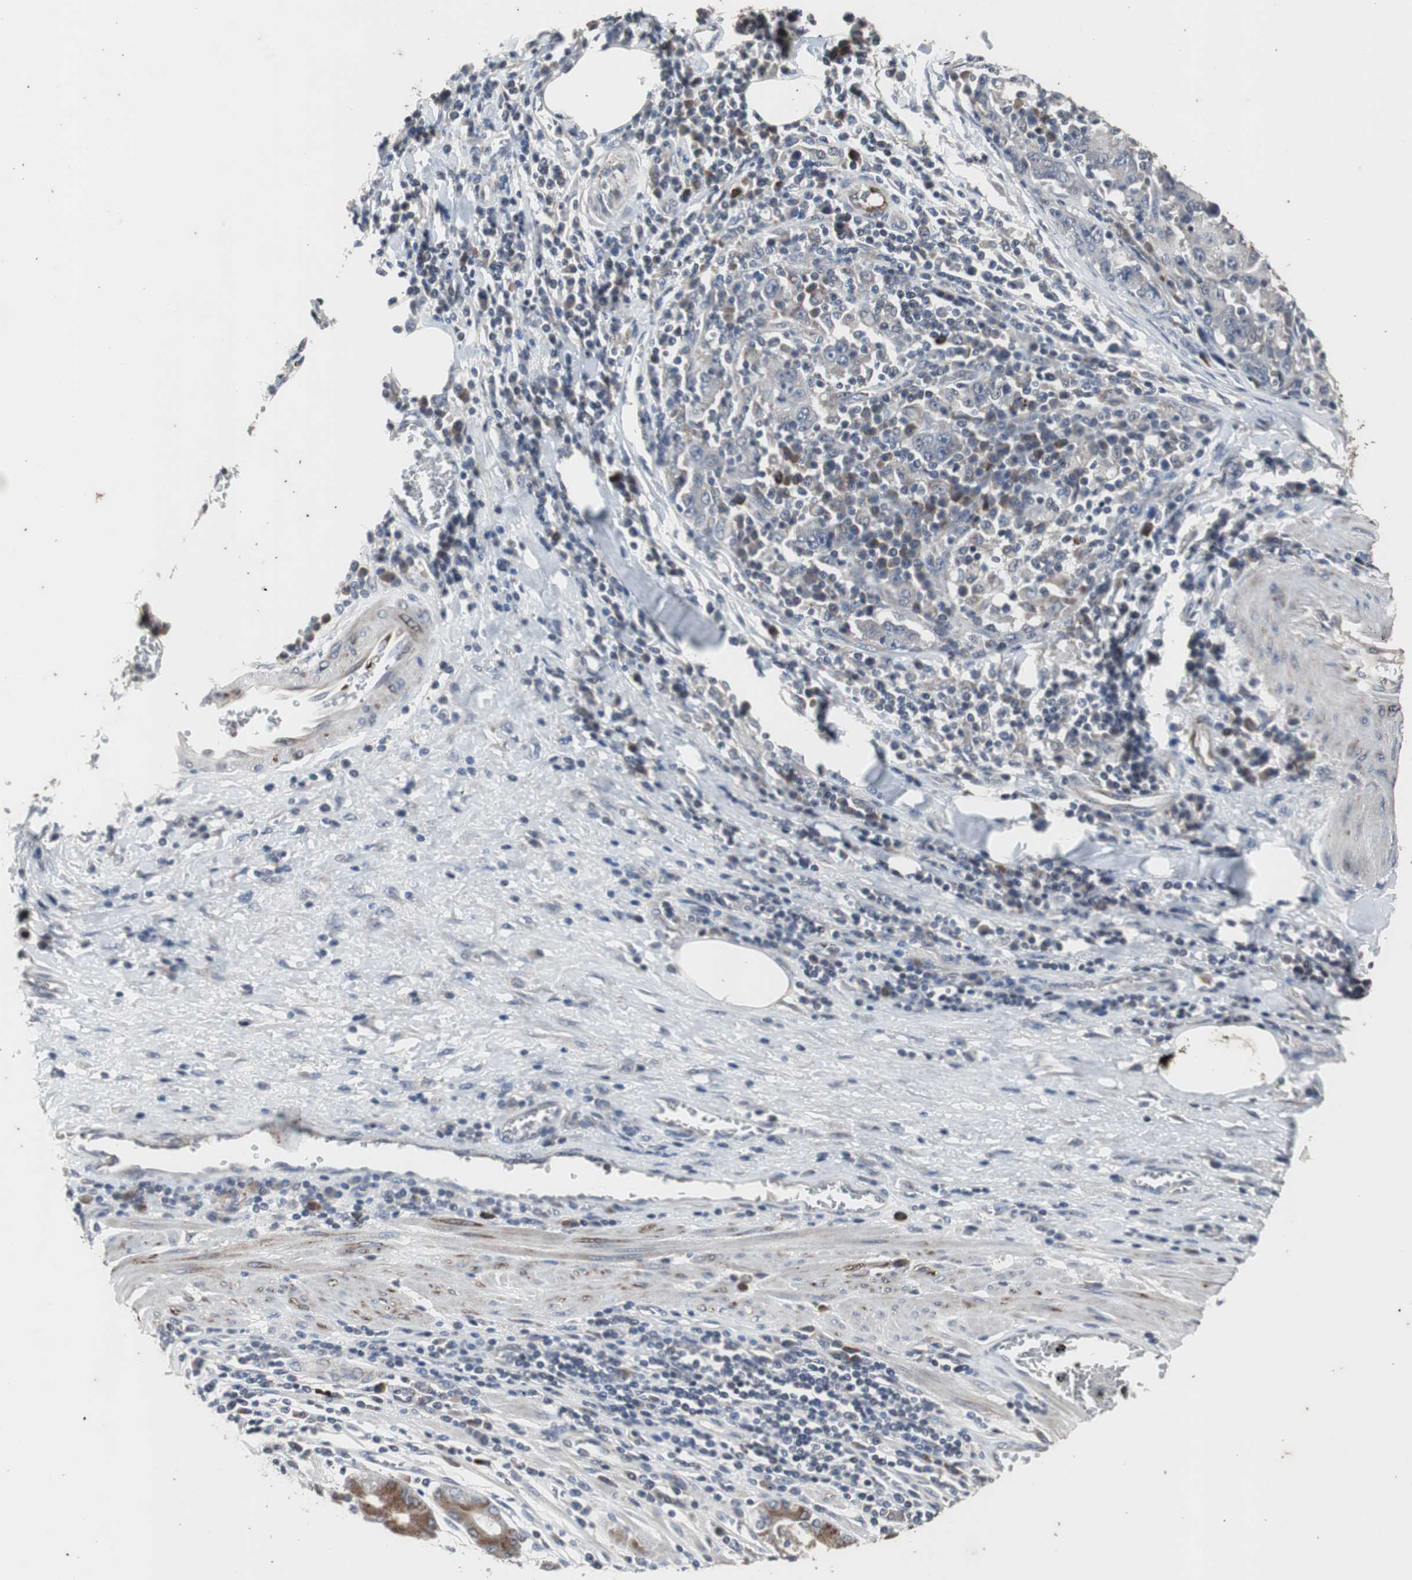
{"staining": {"intensity": "negative", "quantity": "none", "location": "none"}, "tissue": "stomach cancer", "cell_type": "Tumor cells", "image_type": "cancer", "snomed": [{"axis": "morphology", "description": "Normal tissue, NOS"}, {"axis": "morphology", "description": "Adenocarcinoma, NOS"}, {"axis": "topography", "description": "Stomach, upper"}, {"axis": "topography", "description": "Stomach"}], "caption": "Immunohistochemical staining of stomach adenocarcinoma exhibits no significant positivity in tumor cells.", "gene": "CRADD", "patient": {"sex": "male", "age": 59}}